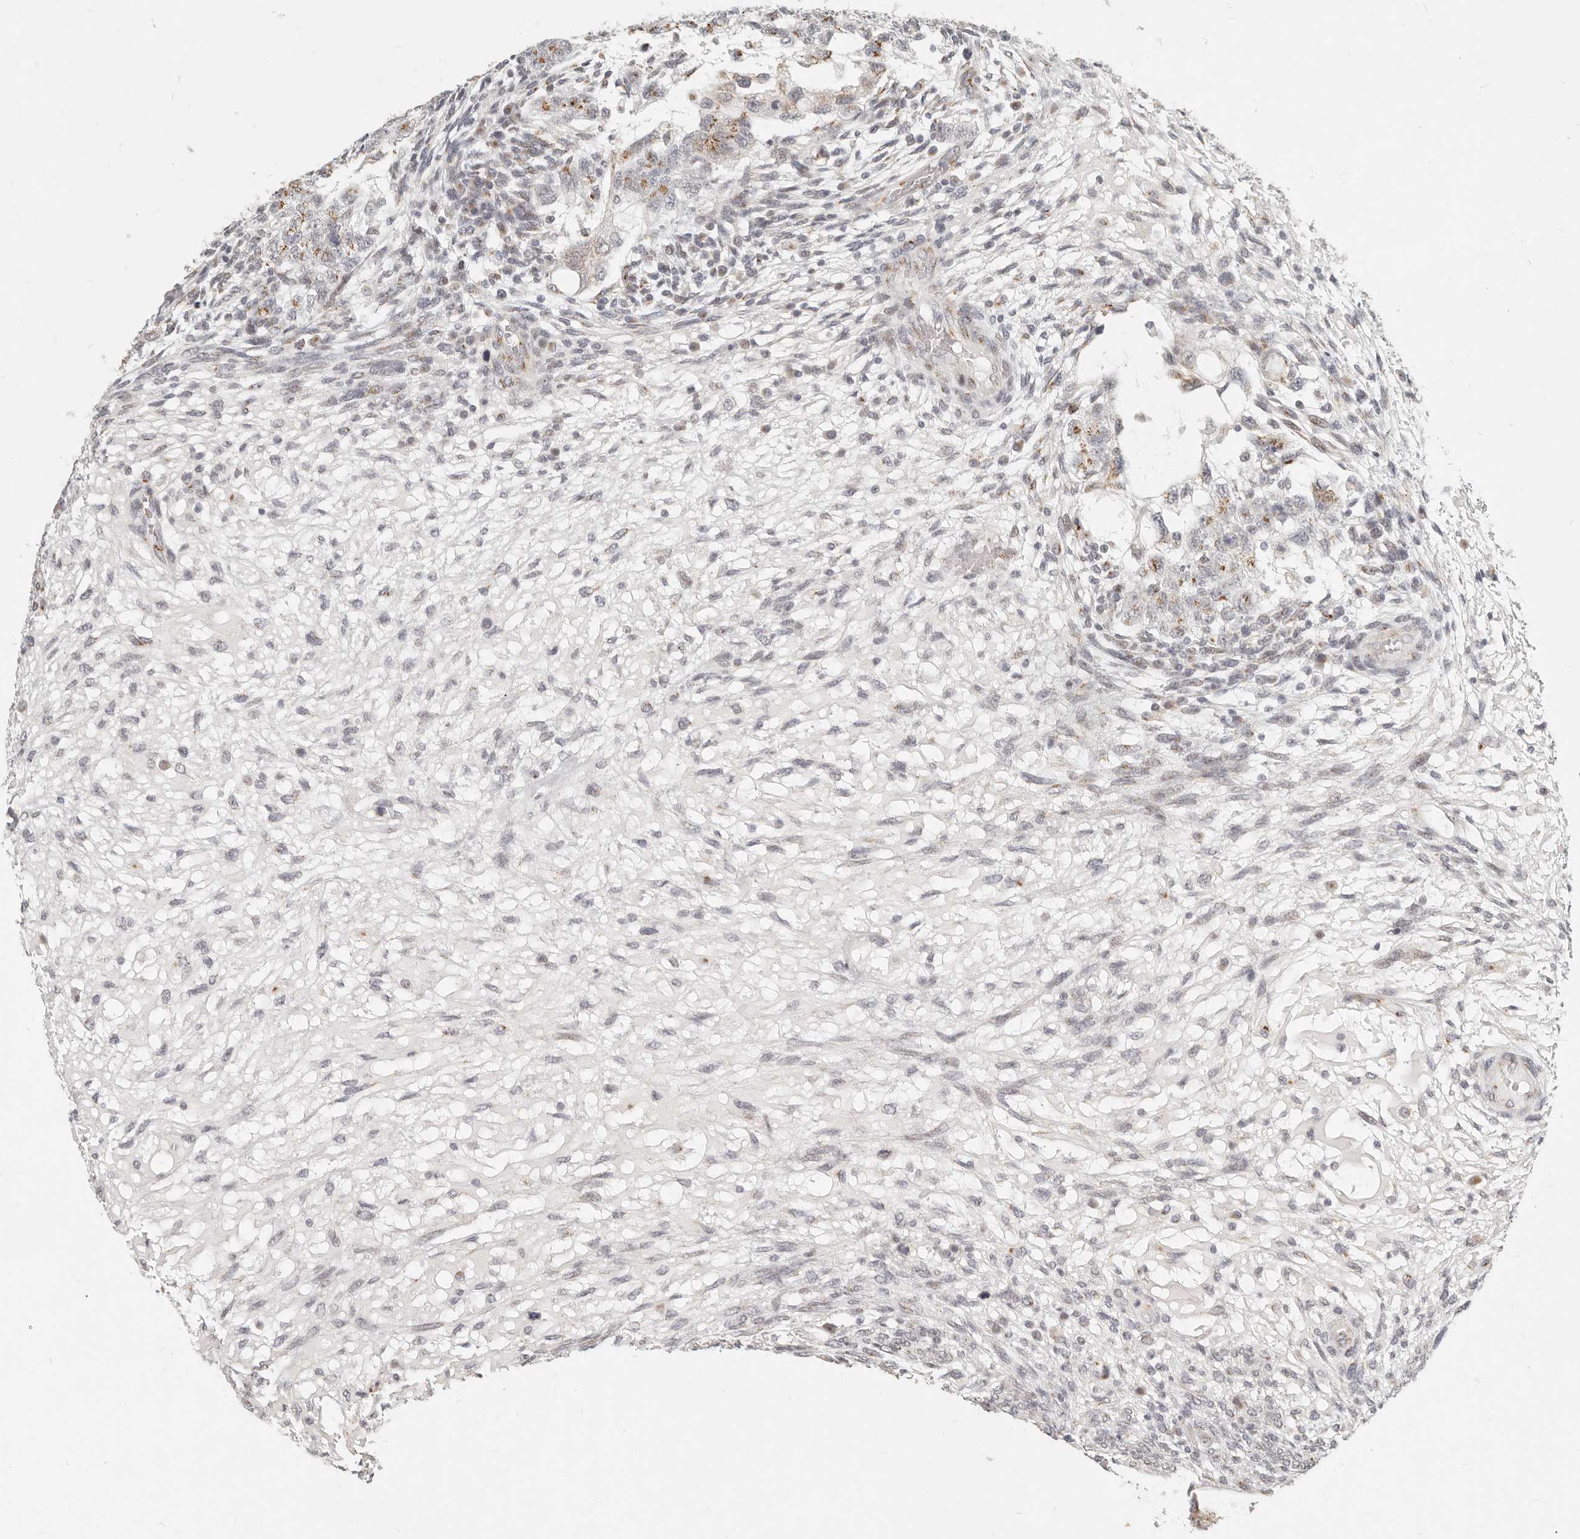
{"staining": {"intensity": "moderate", "quantity": "25%-75%", "location": "cytoplasmic/membranous"}, "tissue": "testis cancer", "cell_type": "Tumor cells", "image_type": "cancer", "snomed": [{"axis": "morphology", "description": "Normal tissue, NOS"}, {"axis": "morphology", "description": "Carcinoma, Embryonal, NOS"}, {"axis": "topography", "description": "Testis"}], "caption": "This photomicrograph exhibits immunohistochemistry staining of testis cancer (embryonal carcinoma), with medium moderate cytoplasmic/membranous expression in about 25%-75% of tumor cells.", "gene": "FAM20B", "patient": {"sex": "male", "age": 36}}